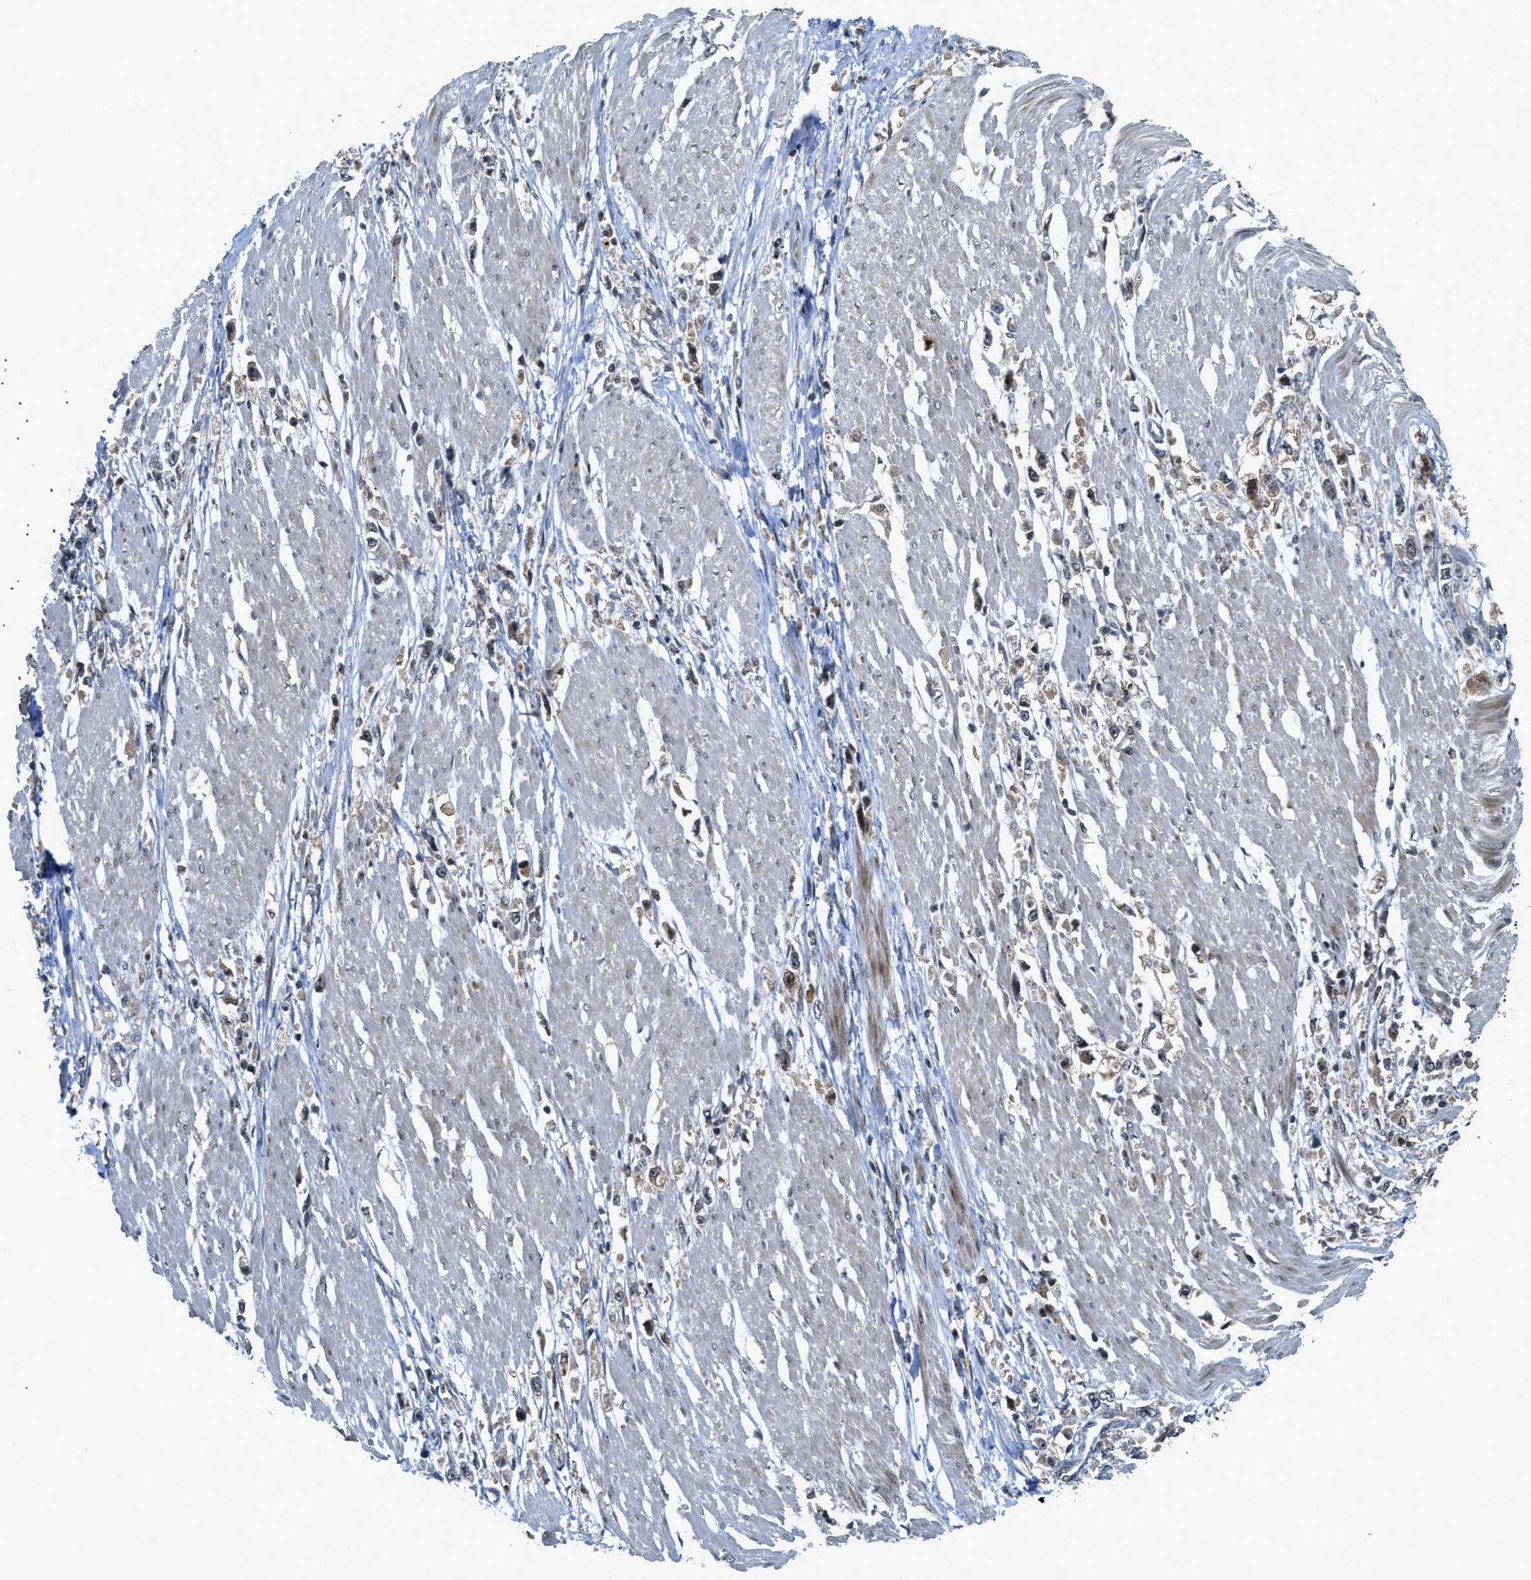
{"staining": {"intensity": "moderate", "quantity": ">75%", "location": "cytoplasmic/membranous,nuclear"}, "tissue": "stomach cancer", "cell_type": "Tumor cells", "image_type": "cancer", "snomed": [{"axis": "morphology", "description": "Adenocarcinoma, NOS"}, {"axis": "topography", "description": "Stomach"}], "caption": "Stomach cancer was stained to show a protein in brown. There is medium levels of moderate cytoplasmic/membranous and nuclear positivity in approximately >75% of tumor cells. (Brightfield microscopy of DAB IHC at high magnification).", "gene": "DNAJC28", "patient": {"sex": "female", "age": 59}}